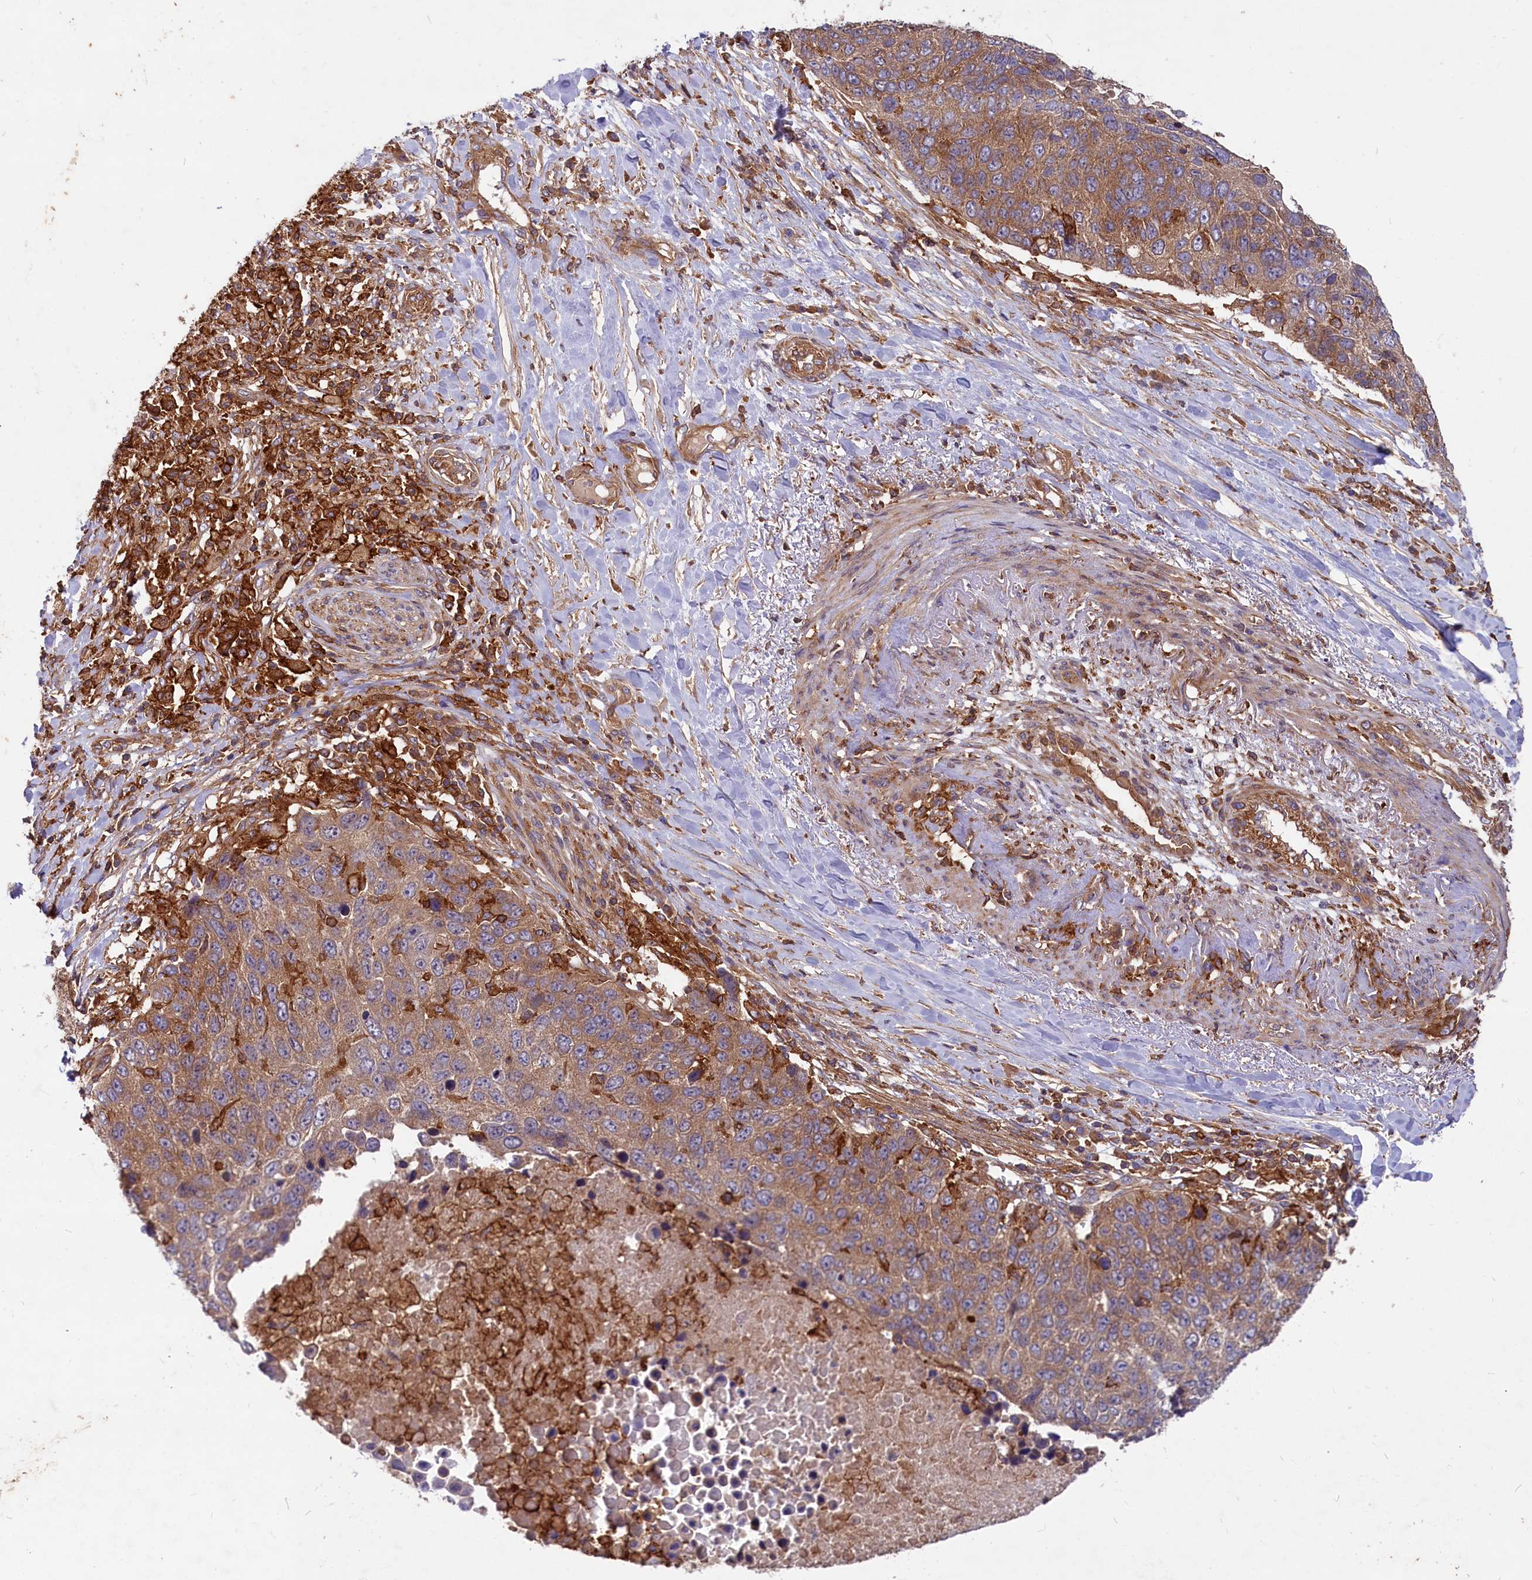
{"staining": {"intensity": "moderate", "quantity": ">75%", "location": "cytoplasmic/membranous"}, "tissue": "lung cancer", "cell_type": "Tumor cells", "image_type": "cancer", "snomed": [{"axis": "morphology", "description": "Normal tissue, NOS"}, {"axis": "morphology", "description": "Squamous cell carcinoma, NOS"}, {"axis": "topography", "description": "Lymph node"}, {"axis": "topography", "description": "Lung"}], "caption": "Immunohistochemistry image of human lung cancer (squamous cell carcinoma) stained for a protein (brown), which reveals medium levels of moderate cytoplasmic/membranous expression in approximately >75% of tumor cells.", "gene": "MYO9B", "patient": {"sex": "male", "age": 66}}